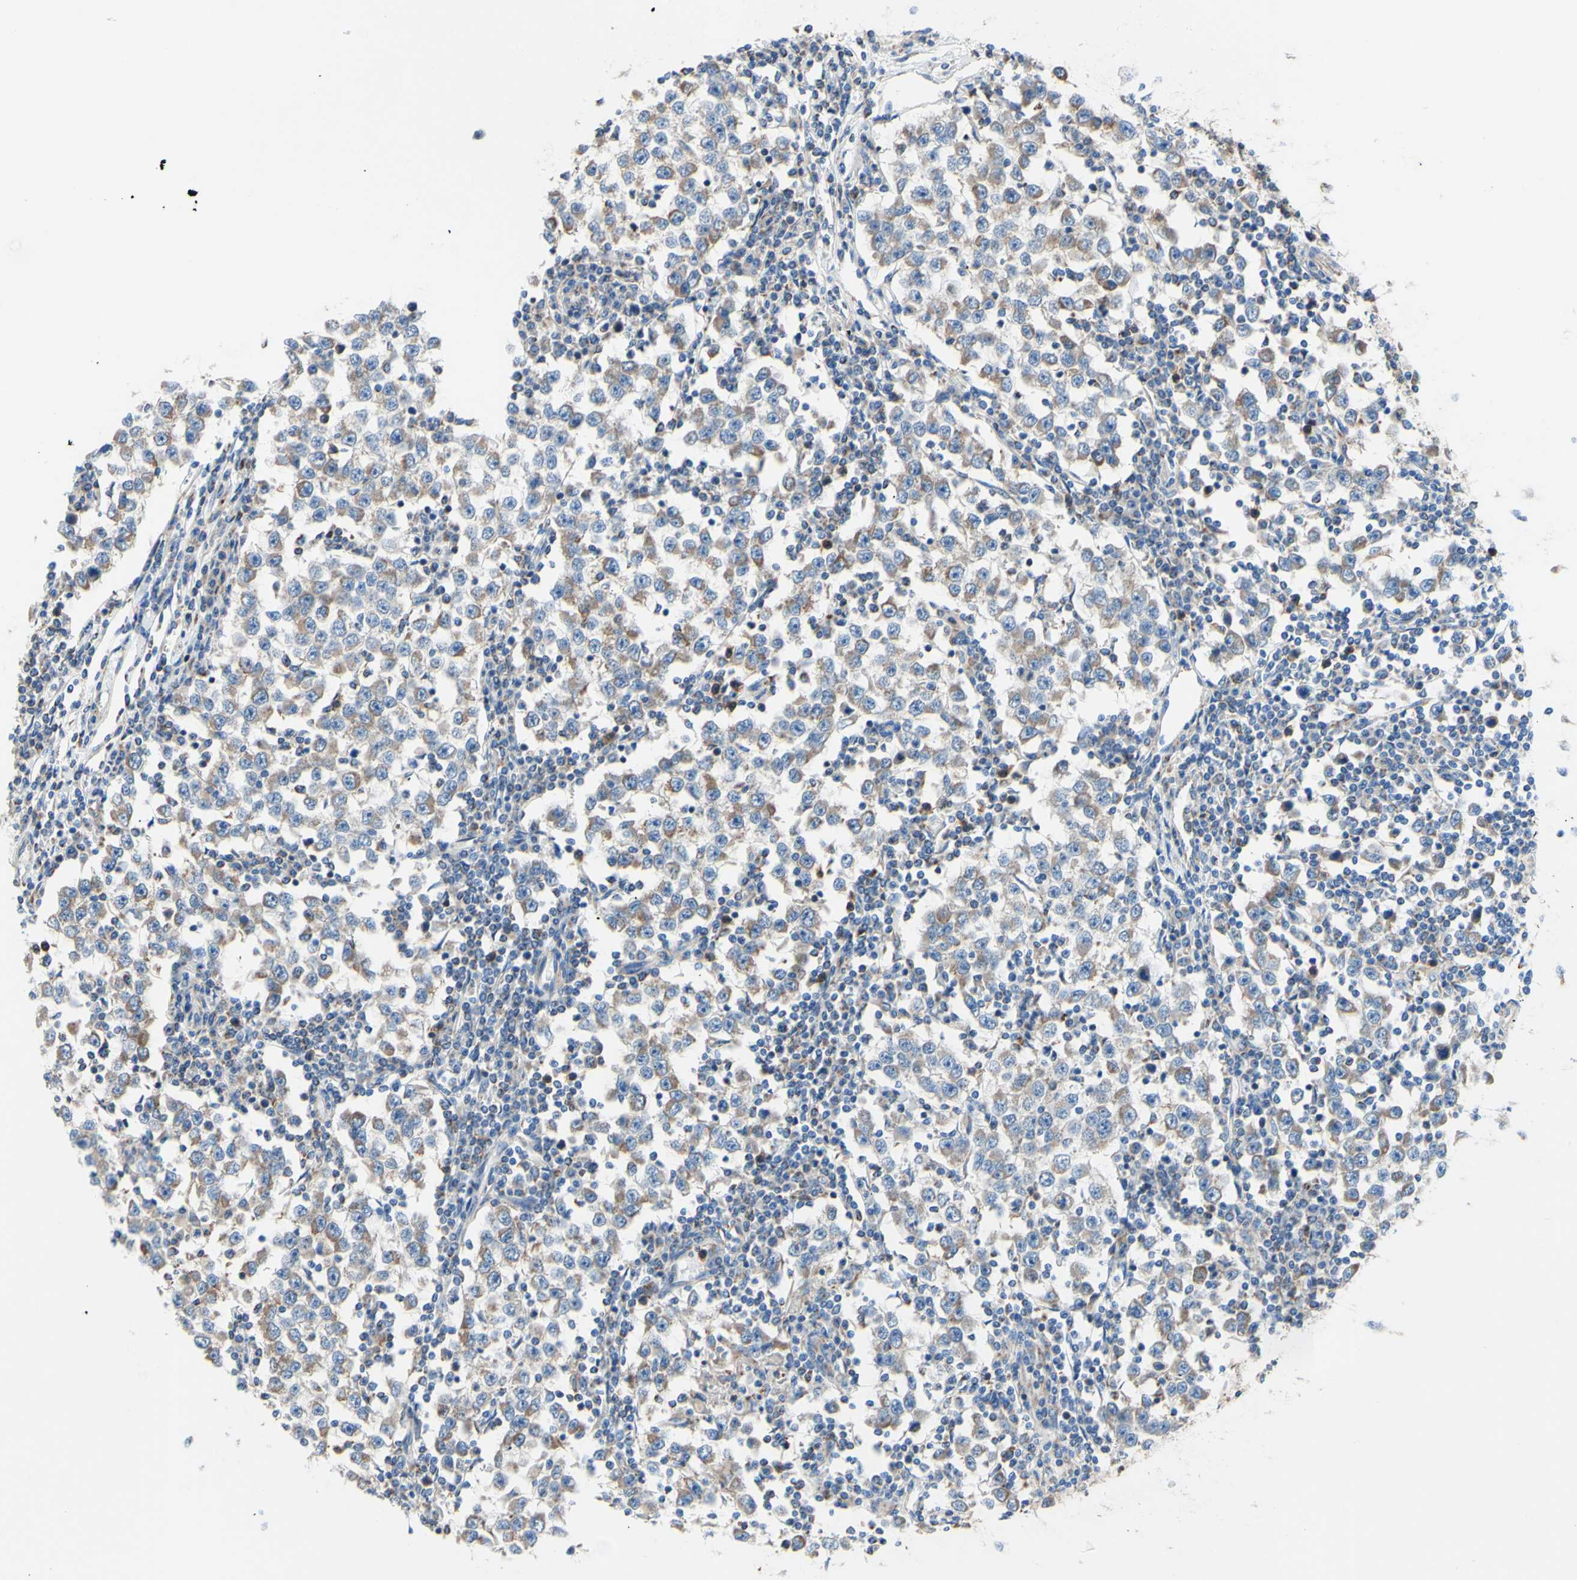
{"staining": {"intensity": "moderate", "quantity": "<25%", "location": "cytoplasmic/membranous"}, "tissue": "testis cancer", "cell_type": "Tumor cells", "image_type": "cancer", "snomed": [{"axis": "morphology", "description": "Seminoma, NOS"}, {"axis": "topography", "description": "Testis"}], "caption": "There is low levels of moderate cytoplasmic/membranous staining in tumor cells of testis cancer, as demonstrated by immunohistochemical staining (brown color).", "gene": "FMR1", "patient": {"sex": "male", "age": 65}}